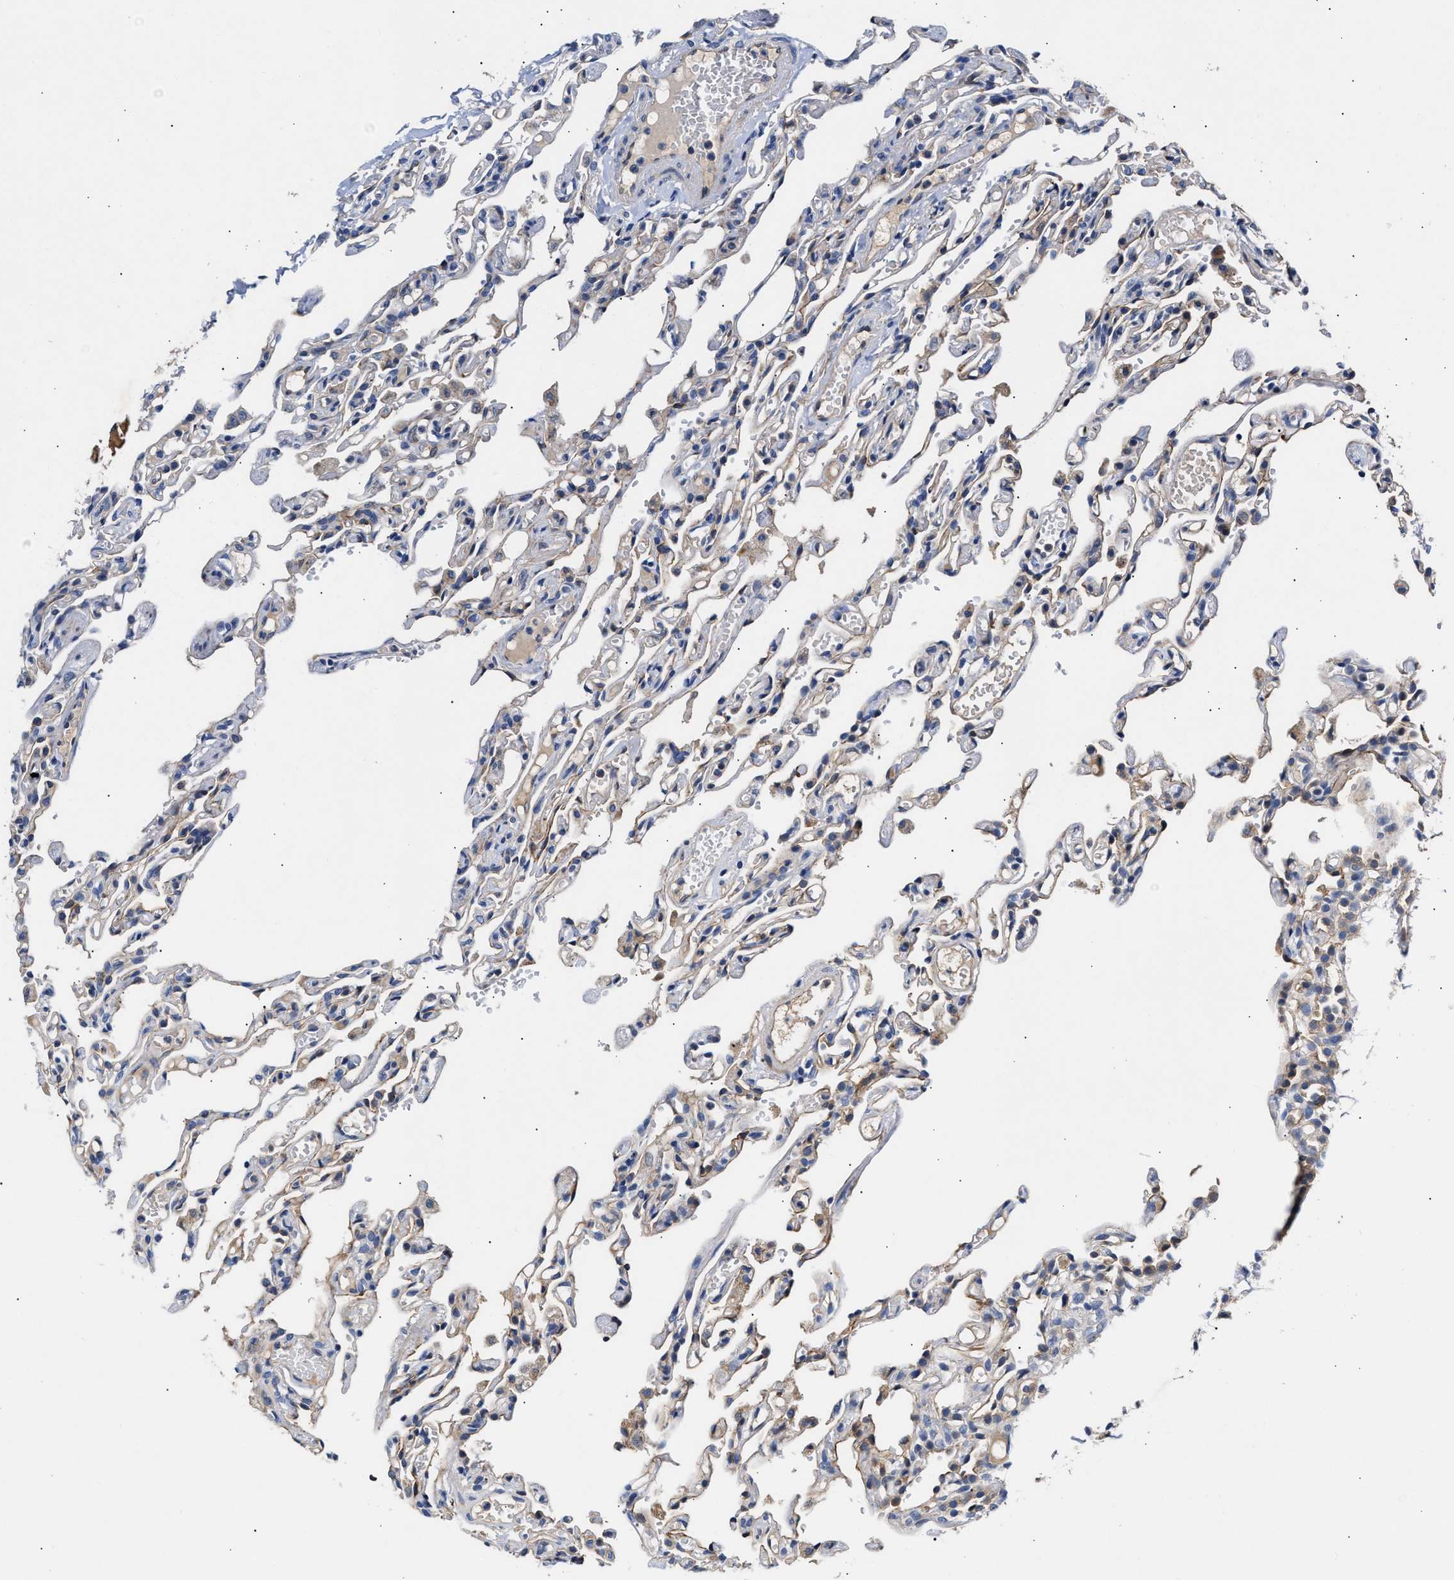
{"staining": {"intensity": "weak", "quantity": "<25%", "location": "cytoplasmic/membranous"}, "tissue": "lung", "cell_type": "Alveolar cells", "image_type": "normal", "snomed": [{"axis": "morphology", "description": "Normal tissue, NOS"}, {"axis": "topography", "description": "Lung"}], "caption": "The photomicrograph displays no staining of alveolar cells in normal lung. (DAB (3,3'-diaminobenzidine) immunohistochemistry with hematoxylin counter stain).", "gene": "CCDC146", "patient": {"sex": "male", "age": 21}}